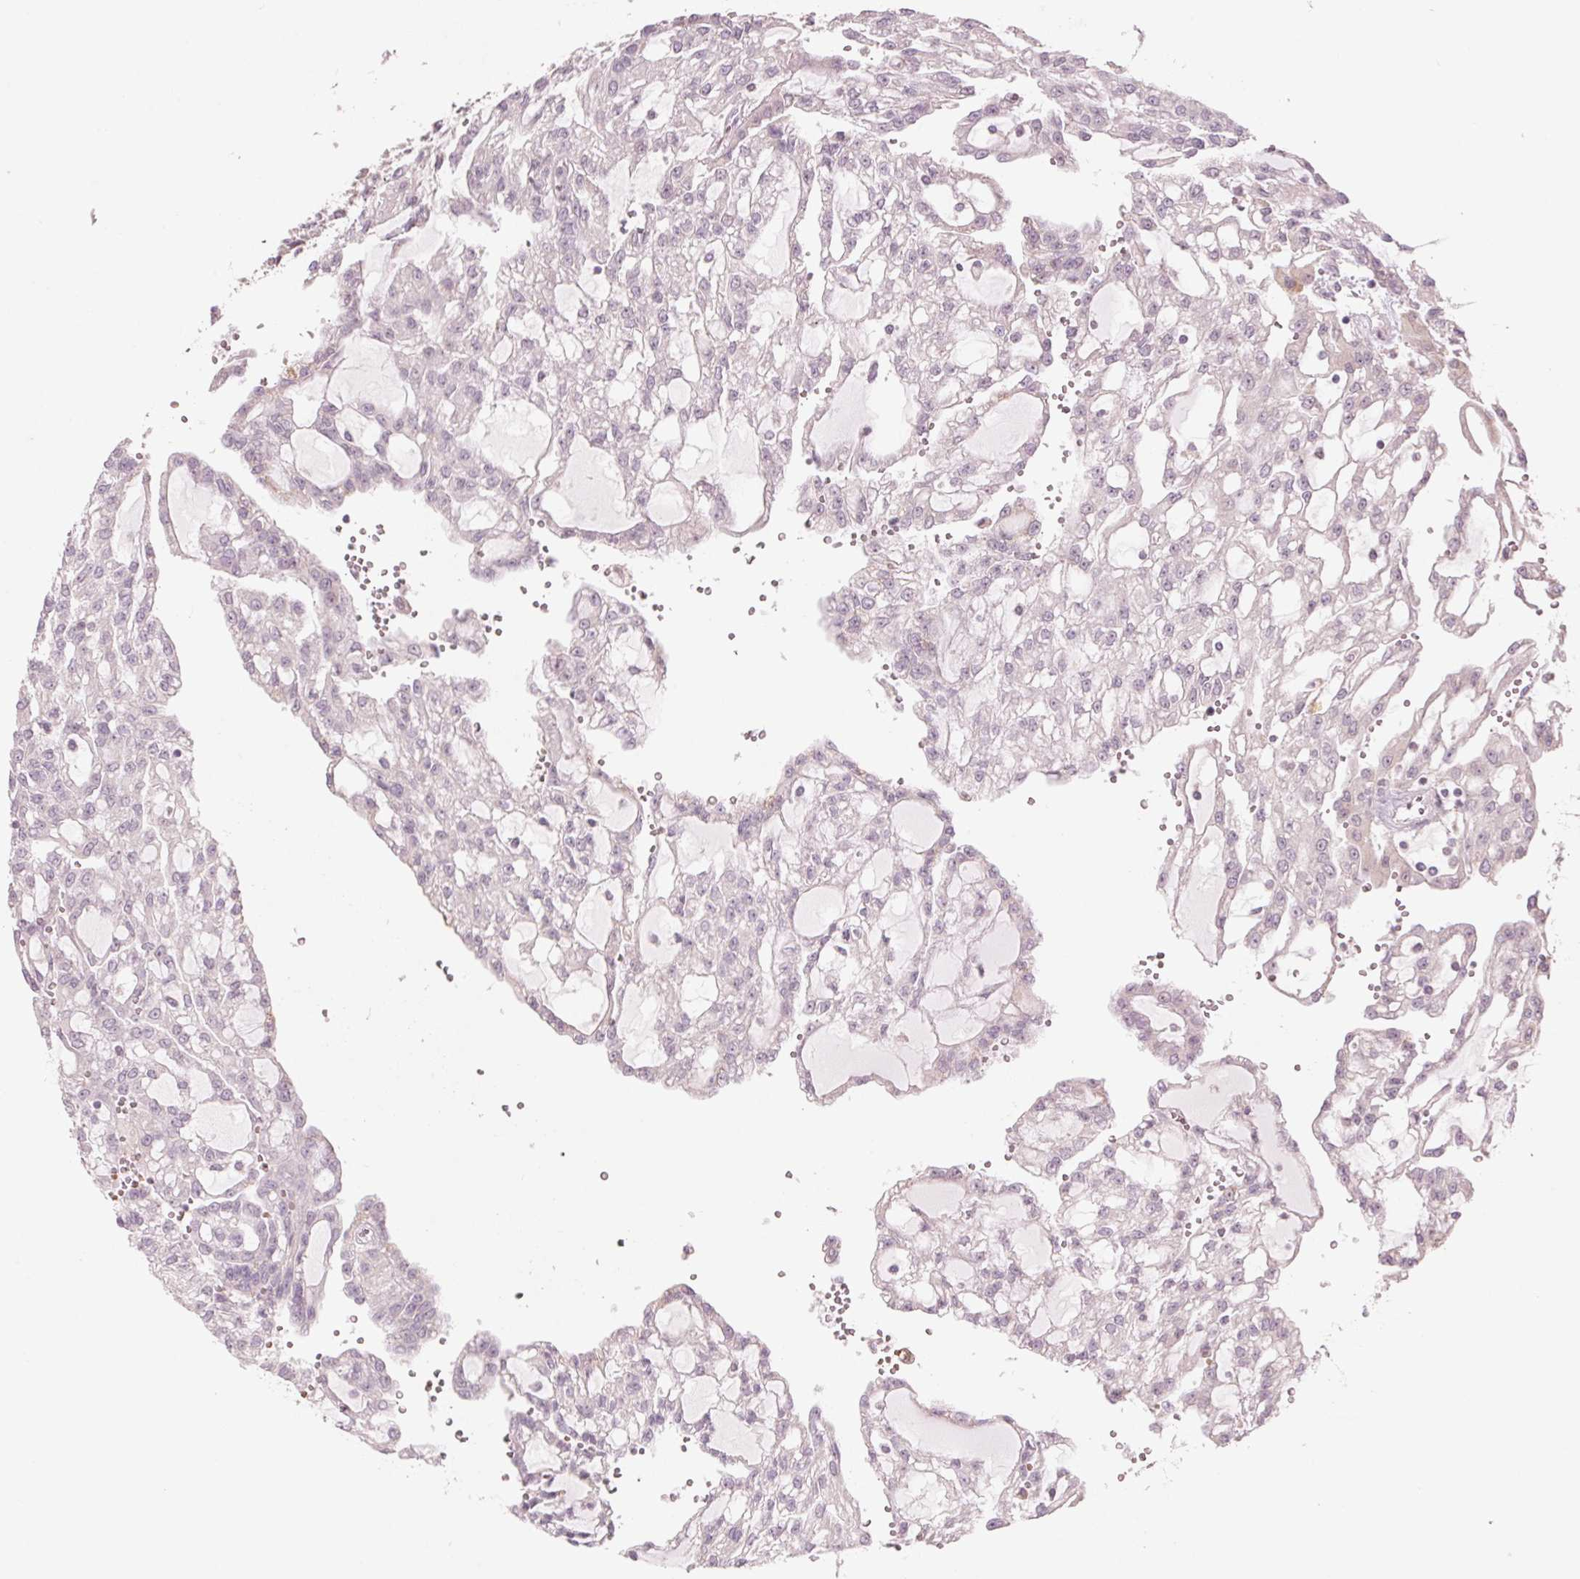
{"staining": {"intensity": "negative", "quantity": "none", "location": "none"}, "tissue": "renal cancer", "cell_type": "Tumor cells", "image_type": "cancer", "snomed": [{"axis": "morphology", "description": "Adenocarcinoma, NOS"}, {"axis": "topography", "description": "Kidney"}], "caption": "DAB (3,3'-diaminobenzidine) immunohistochemical staining of adenocarcinoma (renal) reveals no significant positivity in tumor cells. Brightfield microscopy of immunohistochemistry stained with DAB (brown) and hematoxylin (blue), captured at high magnification.", "gene": "TMED6", "patient": {"sex": "male", "age": 63}}